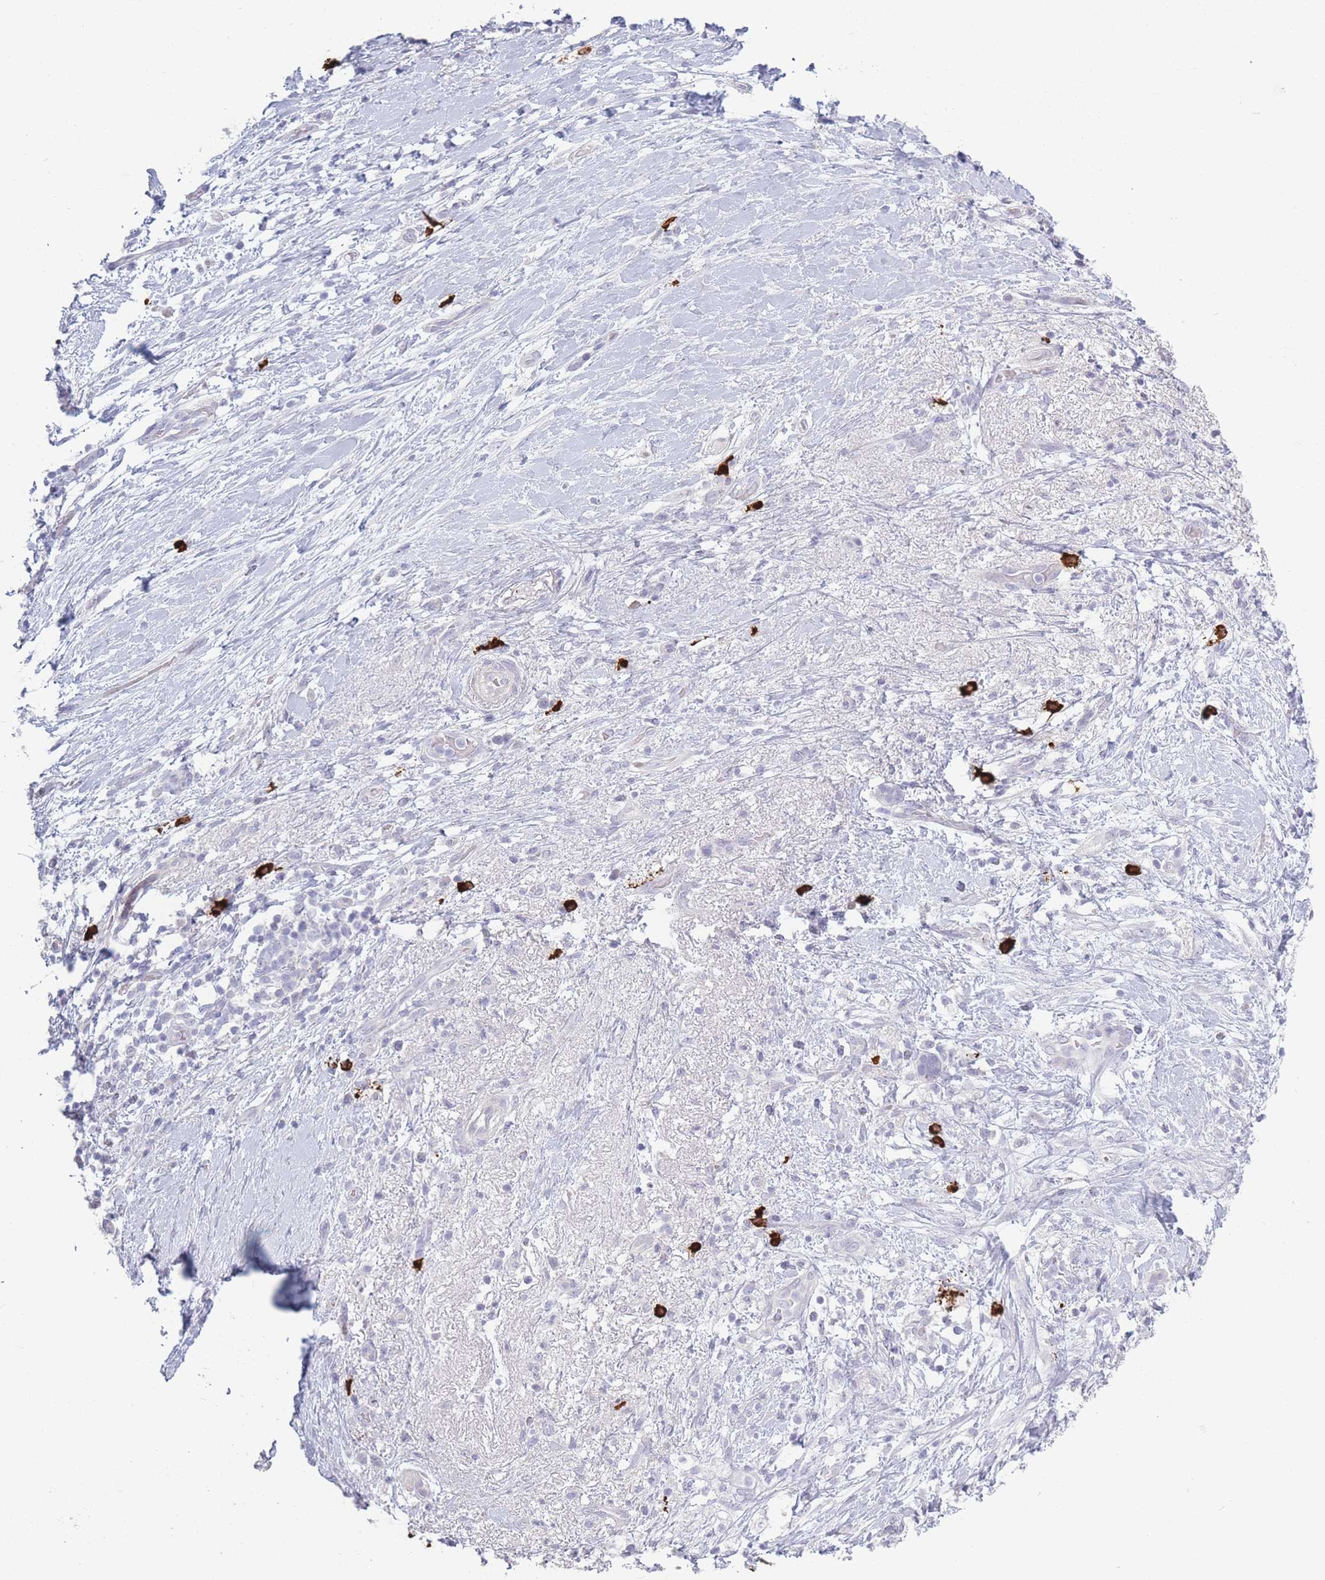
{"staining": {"intensity": "negative", "quantity": "none", "location": "none"}, "tissue": "pancreatic cancer", "cell_type": "Tumor cells", "image_type": "cancer", "snomed": [{"axis": "morphology", "description": "Adenocarcinoma, NOS"}, {"axis": "topography", "description": "Pancreas"}], "caption": "Protein analysis of pancreatic cancer (adenocarcinoma) exhibits no significant expression in tumor cells.", "gene": "PLEKHG2", "patient": {"sex": "female", "age": 72}}